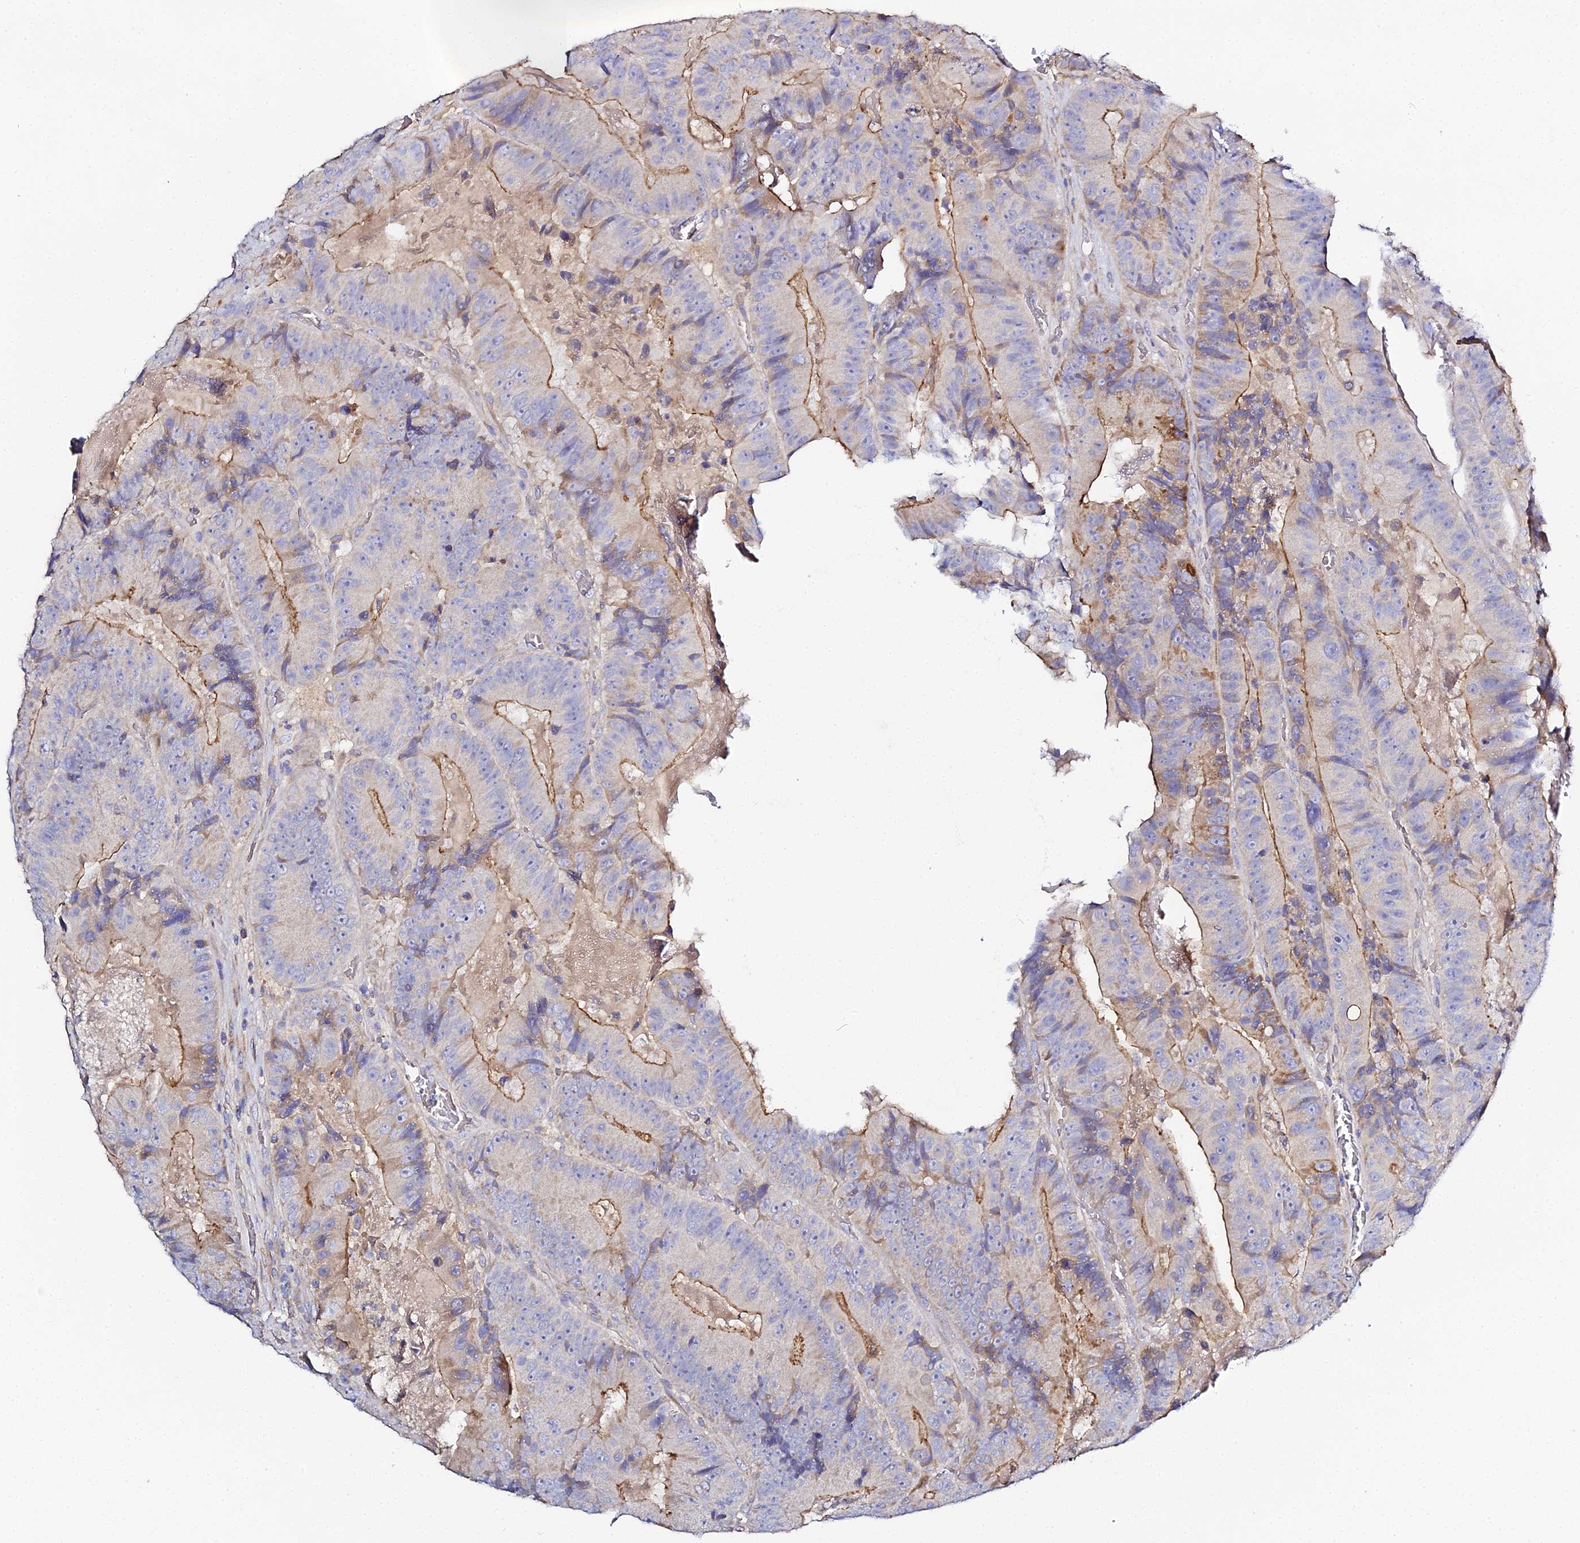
{"staining": {"intensity": "moderate", "quantity": "<25%", "location": "cytoplasmic/membranous"}, "tissue": "colorectal cancer", "cell_type": "Tumor cells", "image_type": "cancer", "snomed": [{"axis": "morphology", "description": "Adenocarcinoma, NOS"}, {"axis": "topography", "description": "Colon"}], "caption": "The immunohistochemical stain highlights moderate cytoplasmic/membranous staining in tumor cells of colorectal adenocarcinoma tissue.", "gene": "SCX", "patient": {"sex": "female", "age": 86}}